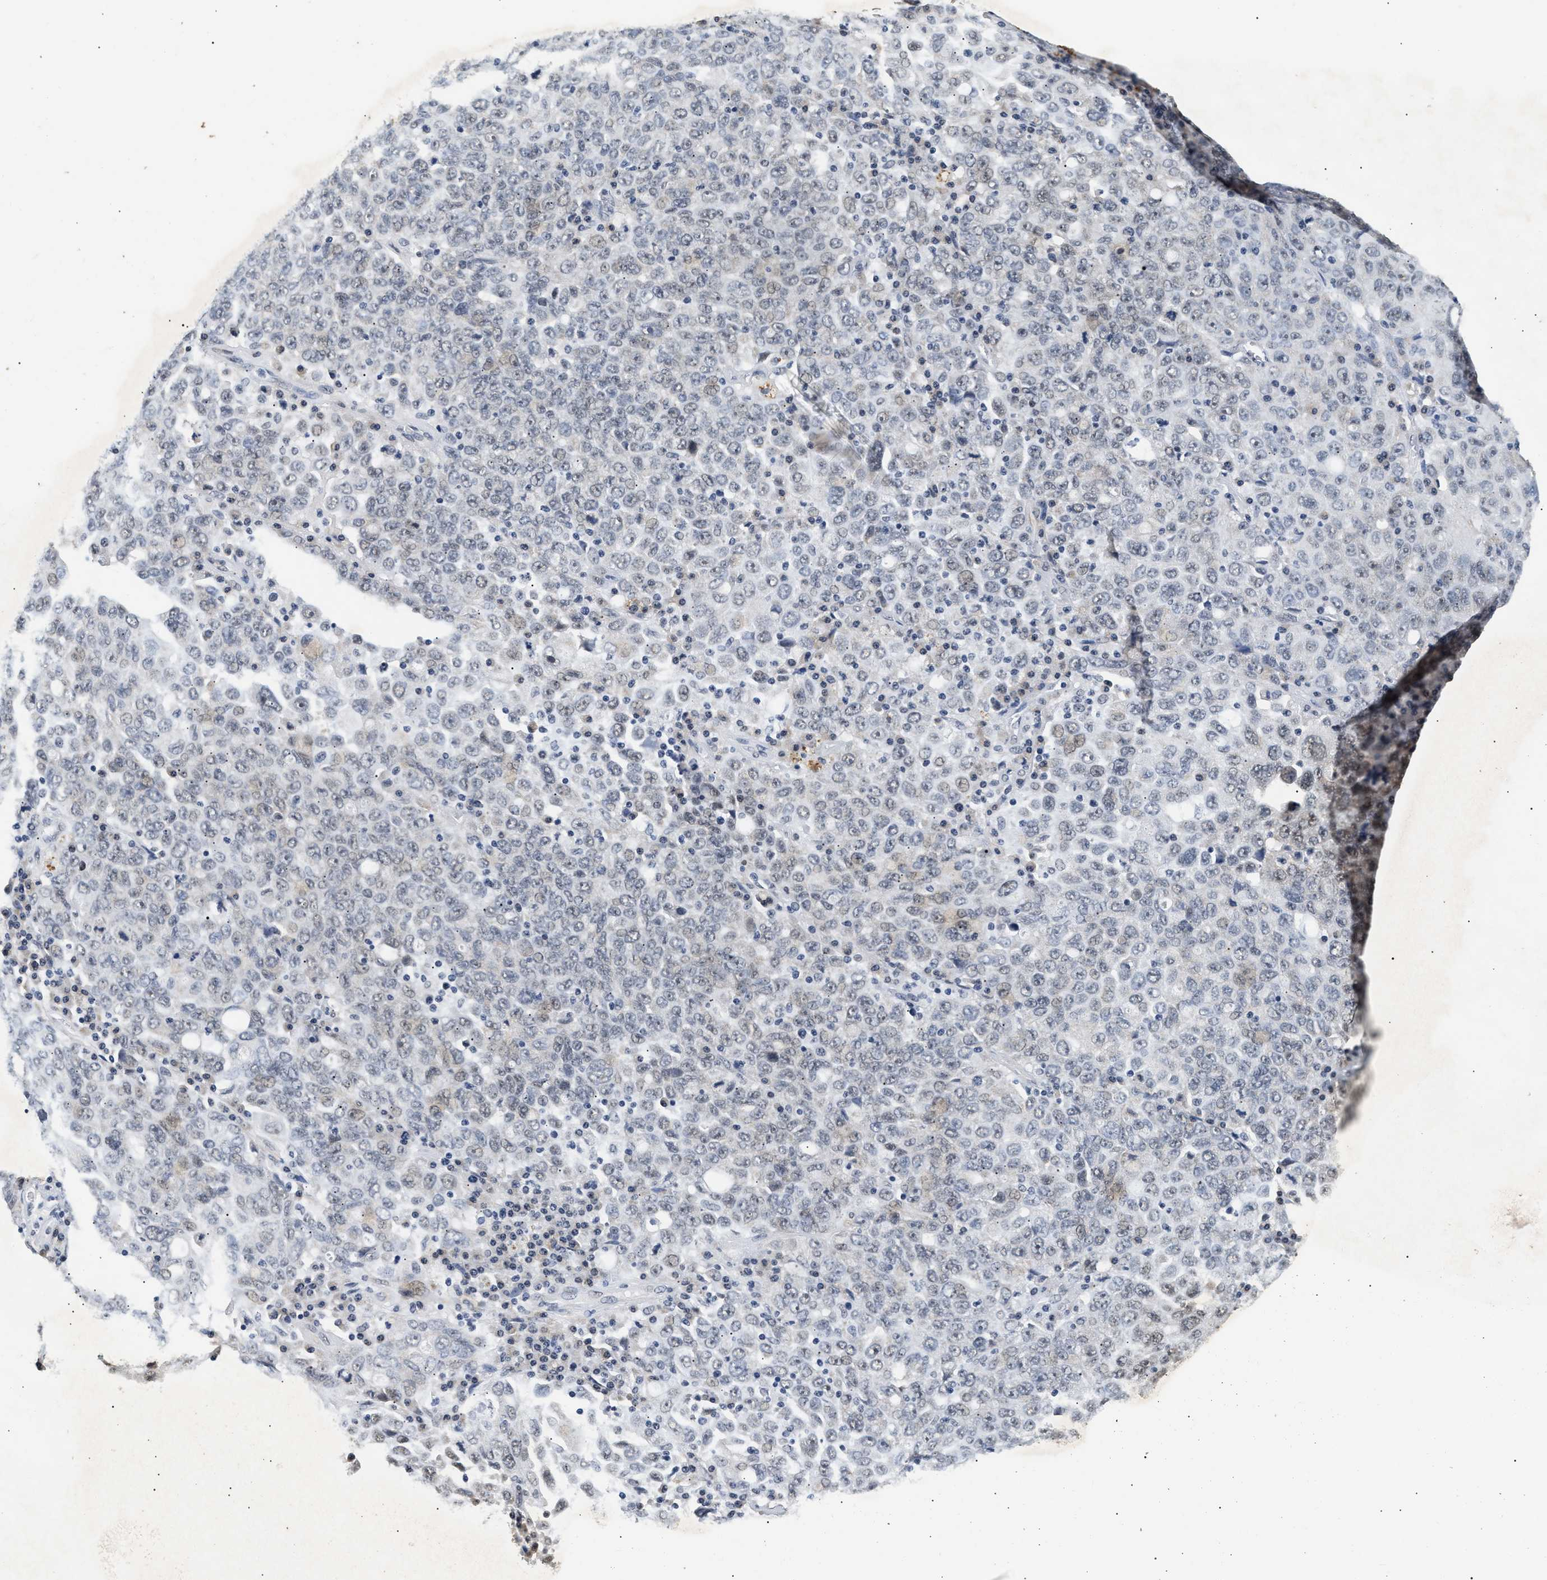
{"staining": {"intensity": "negative", "quantity": "none", "location": "none"}, "tissue": "ovarian cancer", "cell_type": "Tumor cells", "image_type": "cancer", "snomed": [{"axis": "morphology", "description": "Carcinoma, endometroid"}, {"axis": "topography", "description": "Ovary"}], "caption": "Immunohistochemistry photomicrograph of ovarian cancer stained for a protein (brown), which exhibits no positivity in tumor cells. The staining is performed using DAB (3,3'-diaminobenzidine) brown chromogen with nuclei counter-stained in using hematoxylin.", "gene": "THOC1", "patient": {"sex": "female", "age": 62}}